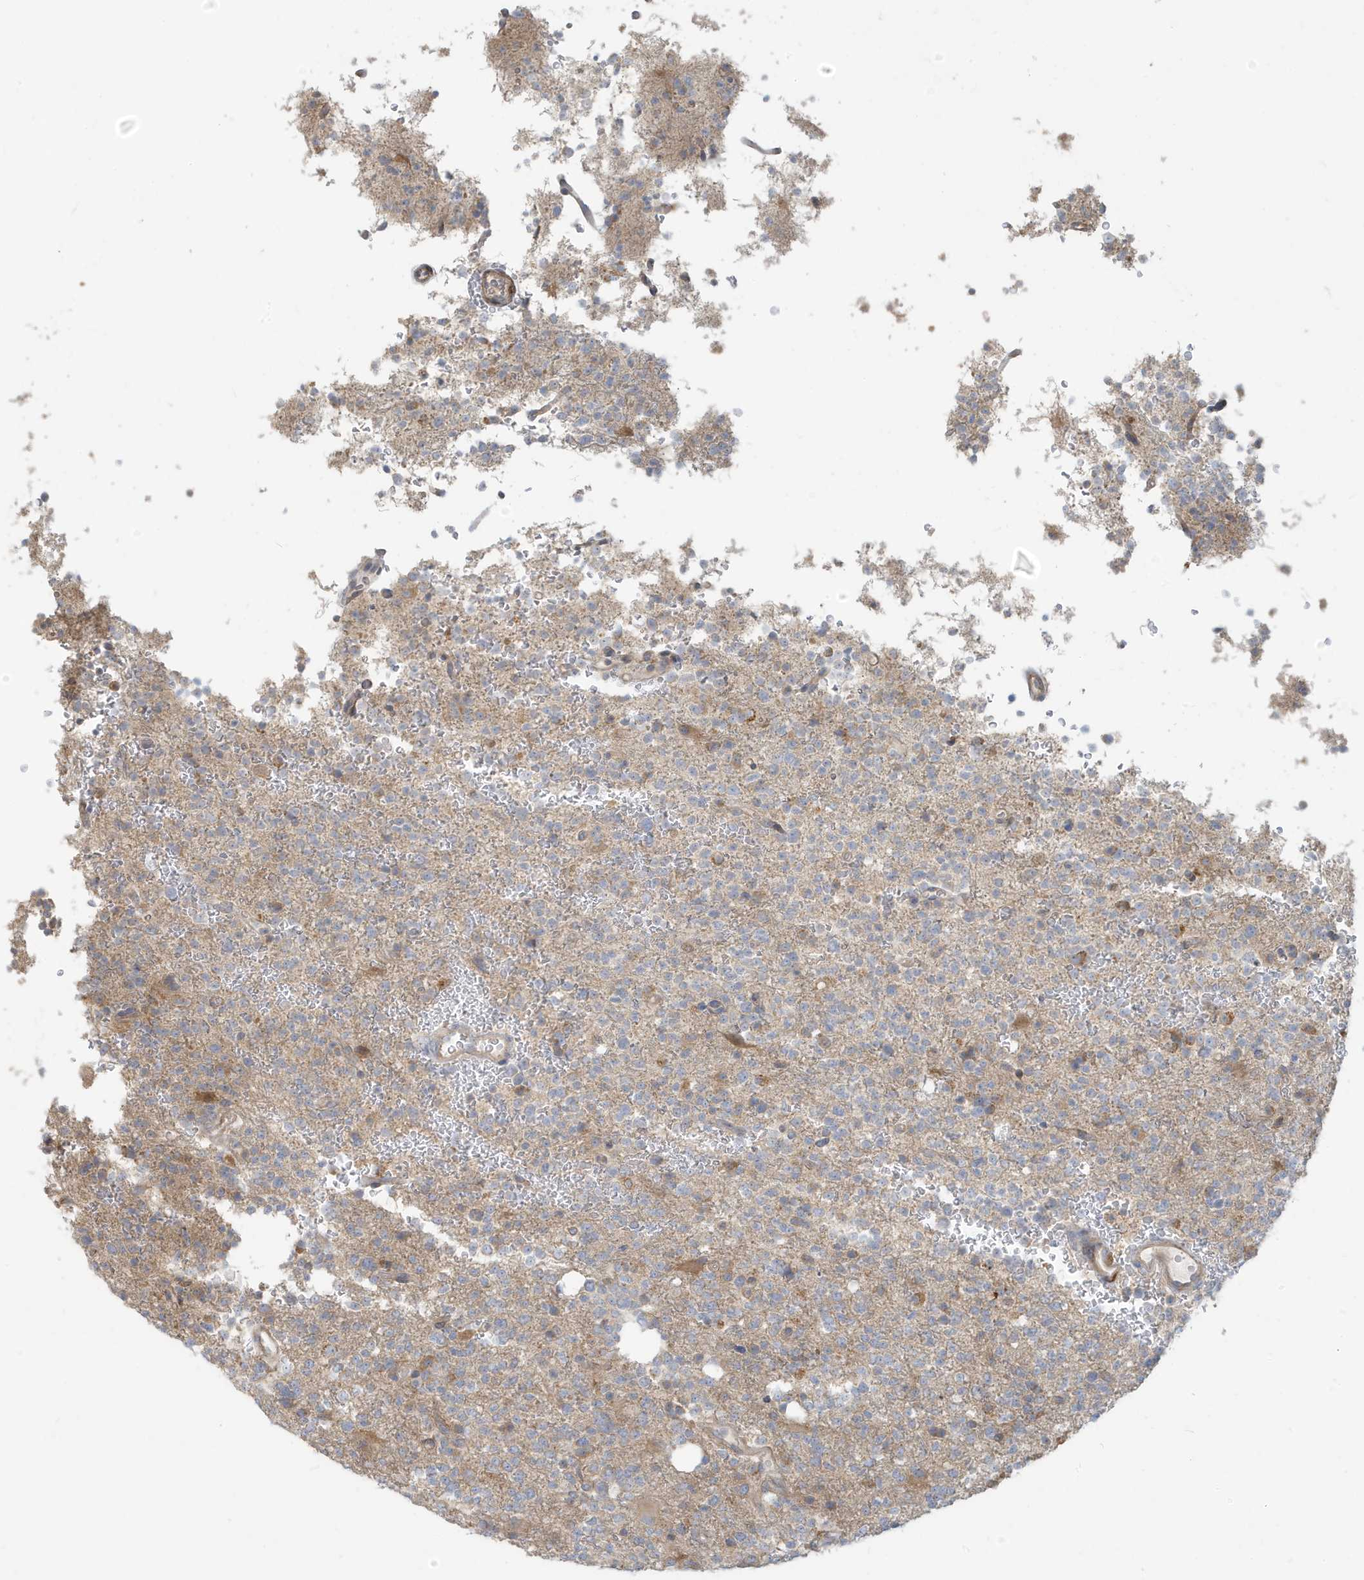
{"staining": {"intensity": "weak", "quantity": "<25%", "location": "cytoplasmic/membranous"}, "tissue": "glioma", "cell_type": "Tumor cells", "image_type": "cancer", "snomed": [{"axis": "morphology", "description": "Glioma, malignant, High grade"}, {"axis": "topography", "description": "Brain"}], "caption": "This is an immunohistochemistry (IHC) histopathology image of glioma. There is no expression in tumor cells.", "gene": "MCOLN1", "patient": {"sex": "female", "age": 62}}